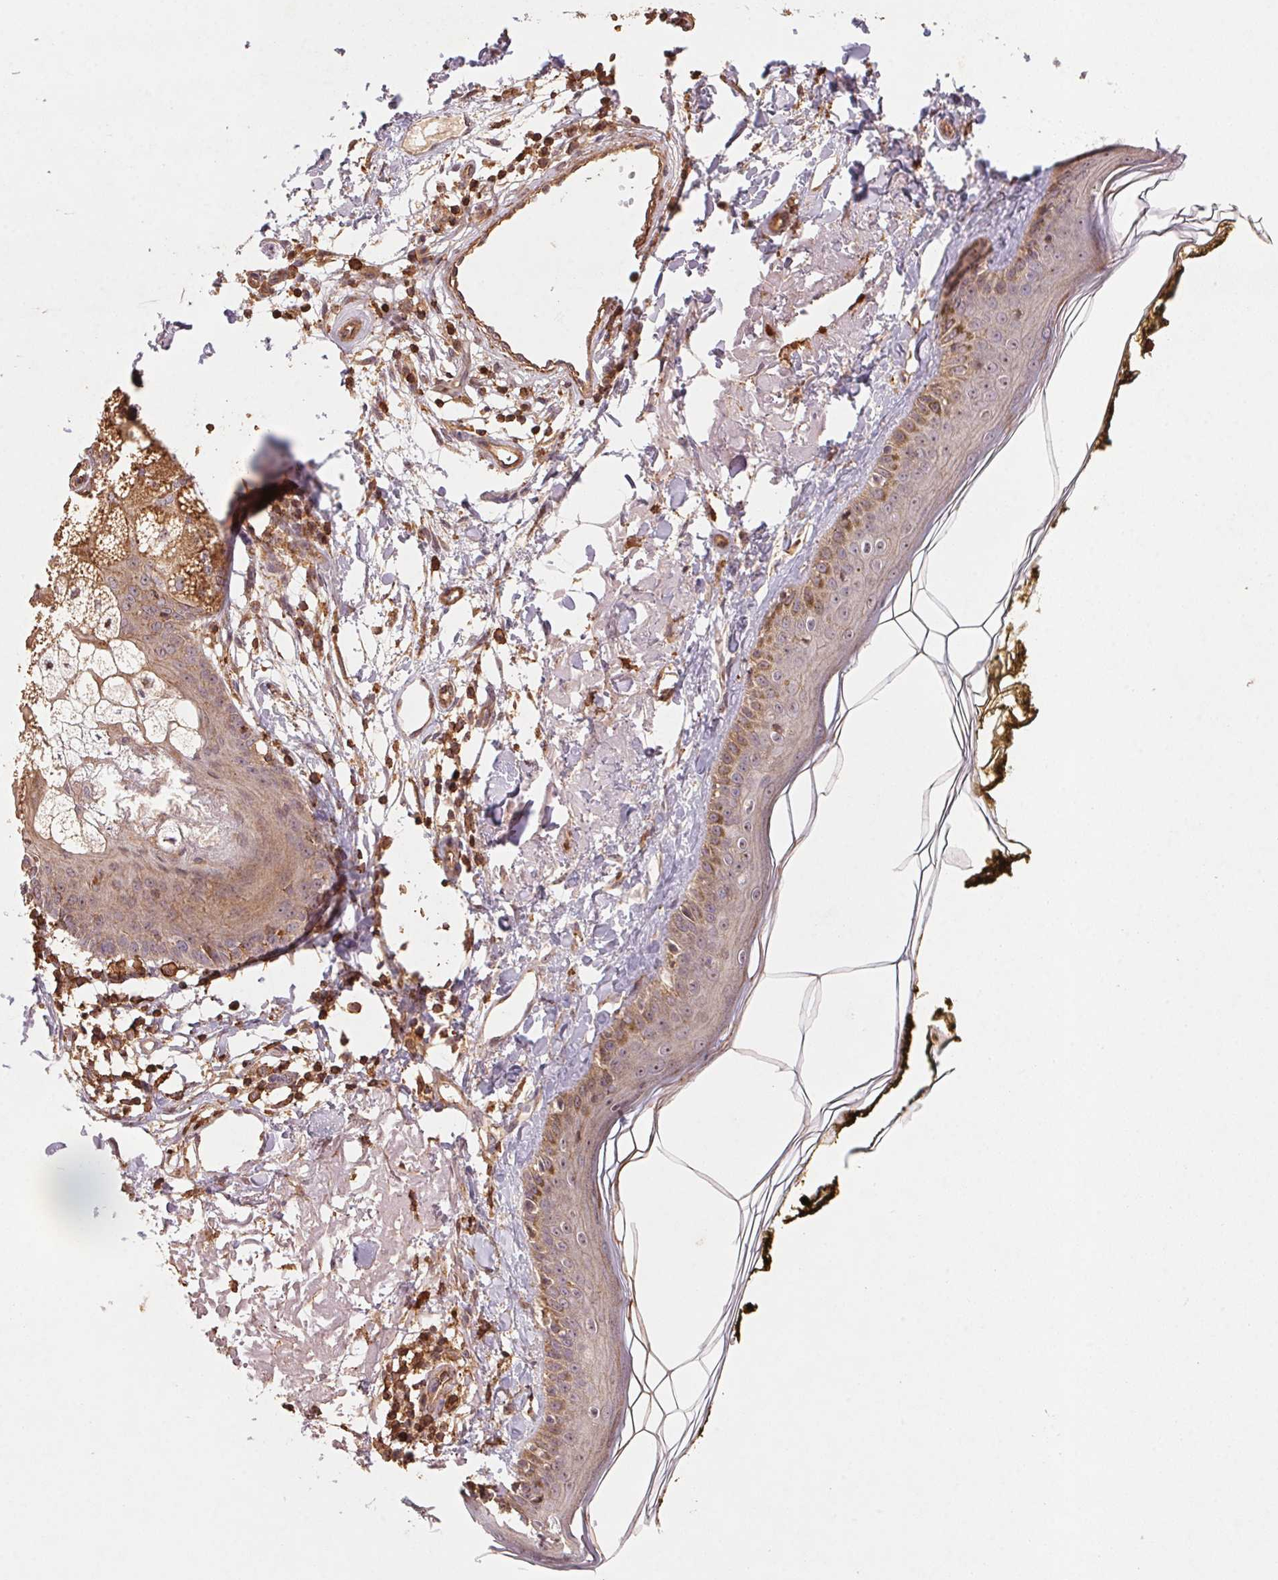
{"staining": {"intensity": "moderate", "quantity": ">75%", "location": "cytoplasmic/membranous"}, "tissue": "skin", "cell_type": "Fibroblasts", "image_type": "normal", "snomed": [{"axis": "morphology", "description": "Normal tissue, NOS"}, {"axis": "topography", "description": "Skin"}], "caption": "Immunohistochemical staining of benign skin reveals medium levels of moderate cytoplasmic/membranous staining in approximately >75% of fibroblasts. The staining is performed using DAB (3,3'-diaminobenzidine) brown chromogen to label protein expression. The nuclei are counter-stained blue using hematoxylin.", "gene": "ATG10", "patient": {"sex": "male", "age": 76}}